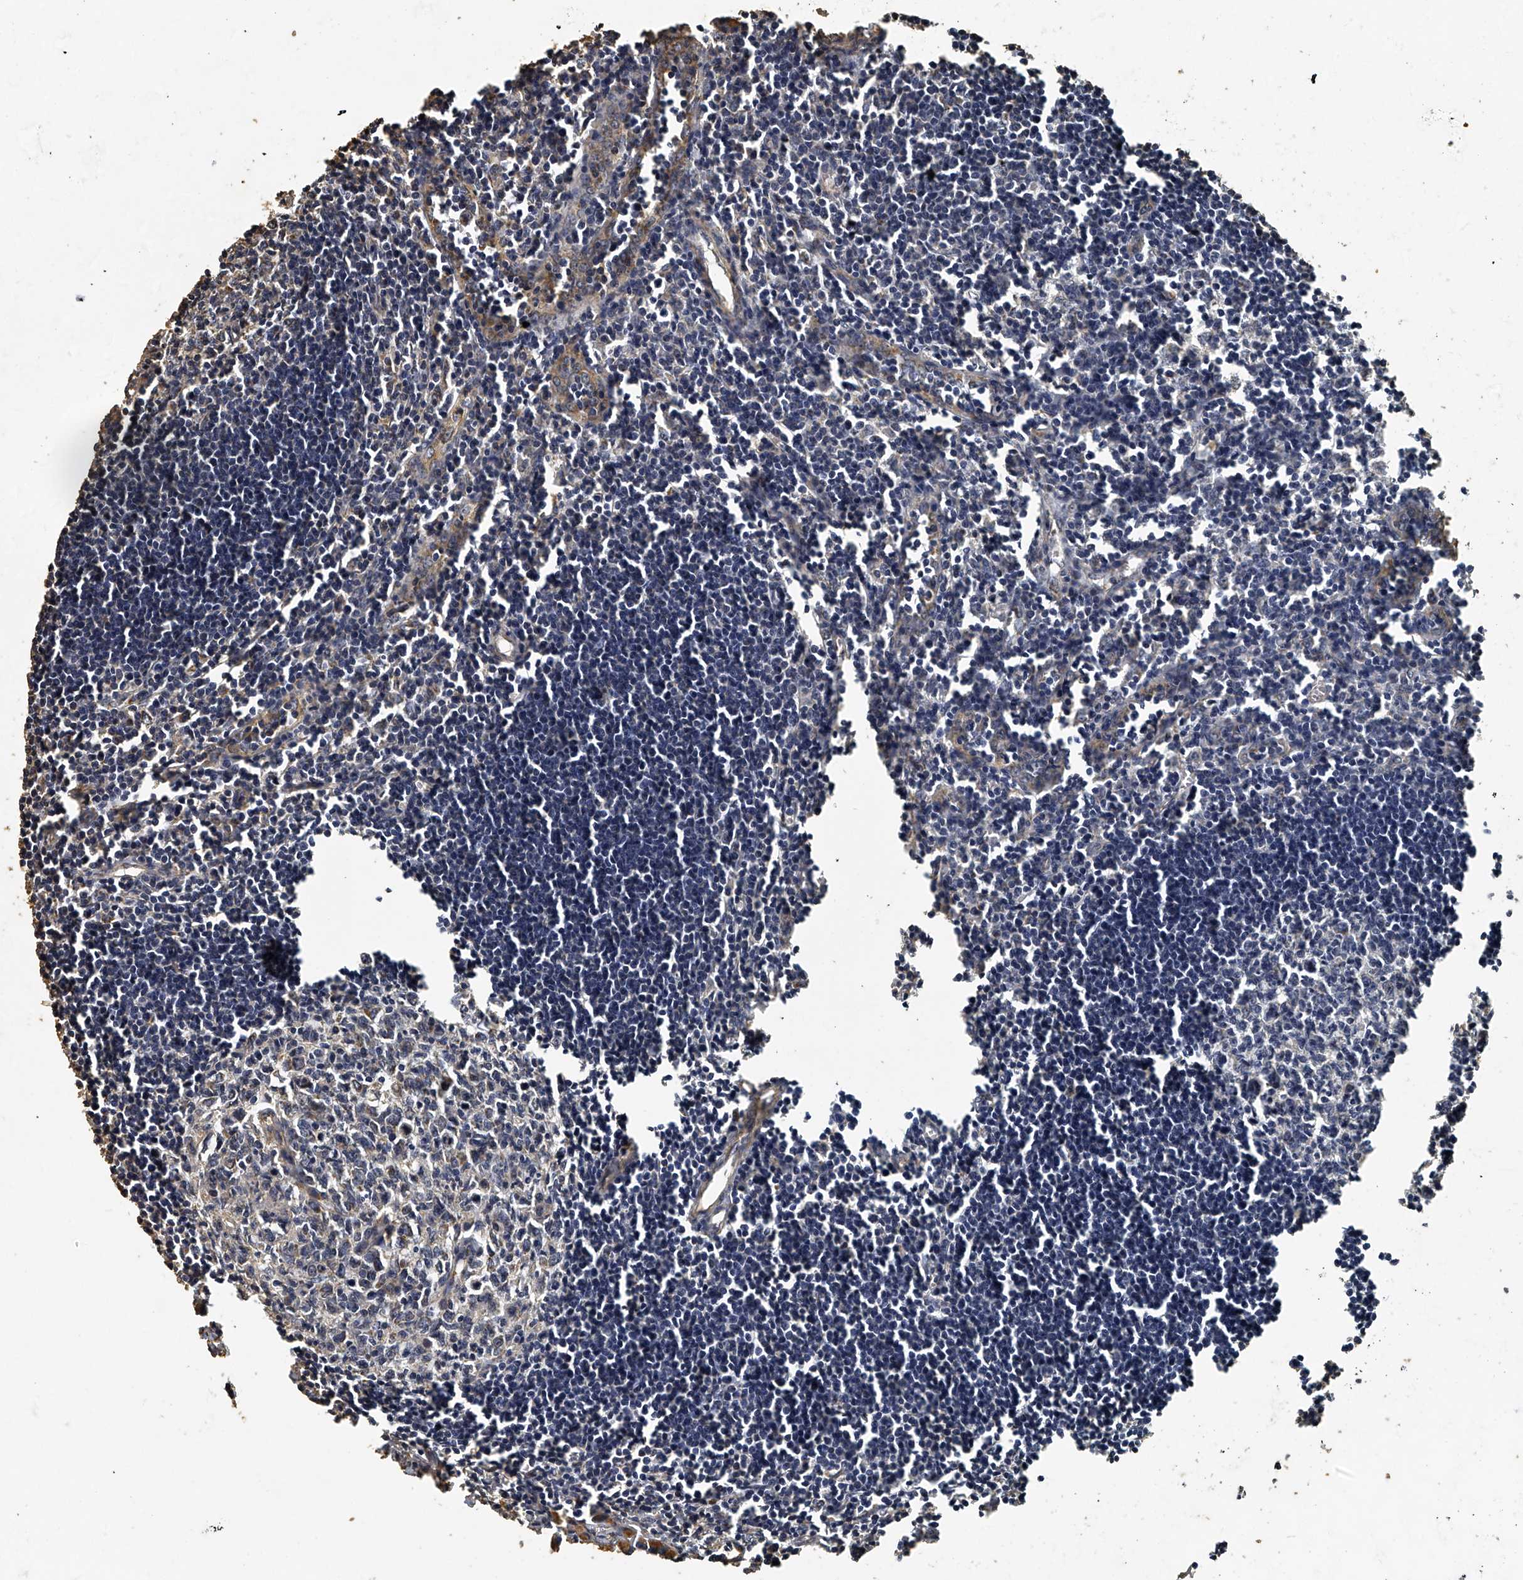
{"staining": {"intensity": "moderate", "quantity": "<25%", "location": "cytoplasmic/membranous"}, "tissue": "lymph node", "cell_type": "Germinal center cells", "image_type": "normal", "snomed": [{"axis": "morphology", "description": "Normal tissue, NOS"}, {"axis": "morphology", "description": "Malignant melanoma, Metastatic site"}, {"axis": "topography", "description": "Lymph node"}], "caption": "This micrograph shows immunohistochemistry (IHC) staining of benign human lymph node, with low moderate cytoplasmic/membranous positivity in about <25% of germinal center cells.", "gene": "MRPL28", "patient": {"sex": "male", "age": 41}}